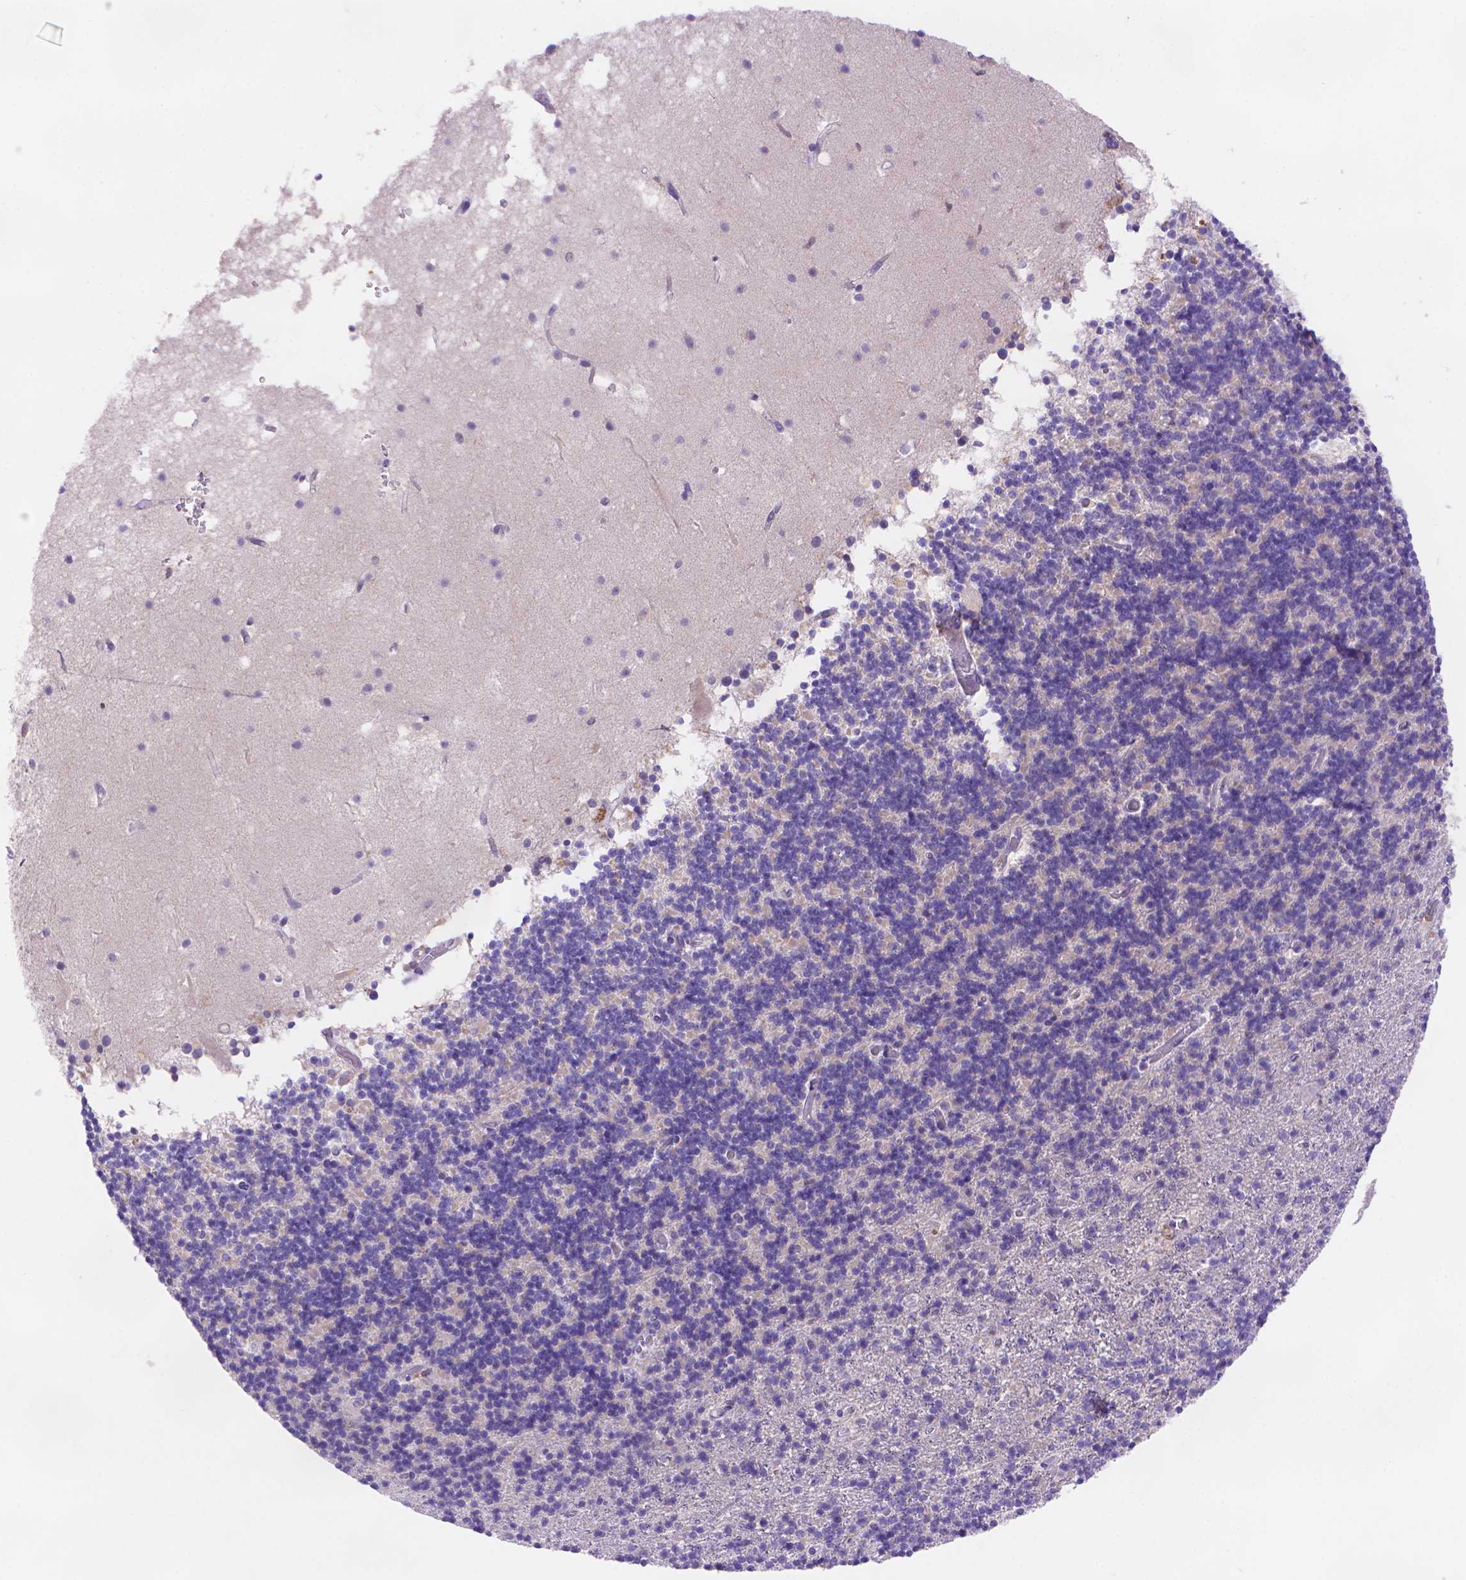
{"staining": {"intensity": "negative", "quantity": "none", "location": "none"}, "tissue": "cerebellum", "cell_type": "Cells in granular layer", "image_type": "normal", "snomed": [{"axis": "morphology", "description": "Normal tissue, NOS"}, {"axis": "topography", "description": "Cerebellum"}], "caption": "An immunohistochemistry (IHC) image of benign cerebellum is shown. There is no staining in cells in granular layer of cerebellum. Brightfield microscopy of IHC stained with DAB (3,3'-diaminobenzidine) (brown) and hematoxylin (blue), captured at high magnification.", "gene": "FGD2", "patient": {"sex": "male", "age": 70}}